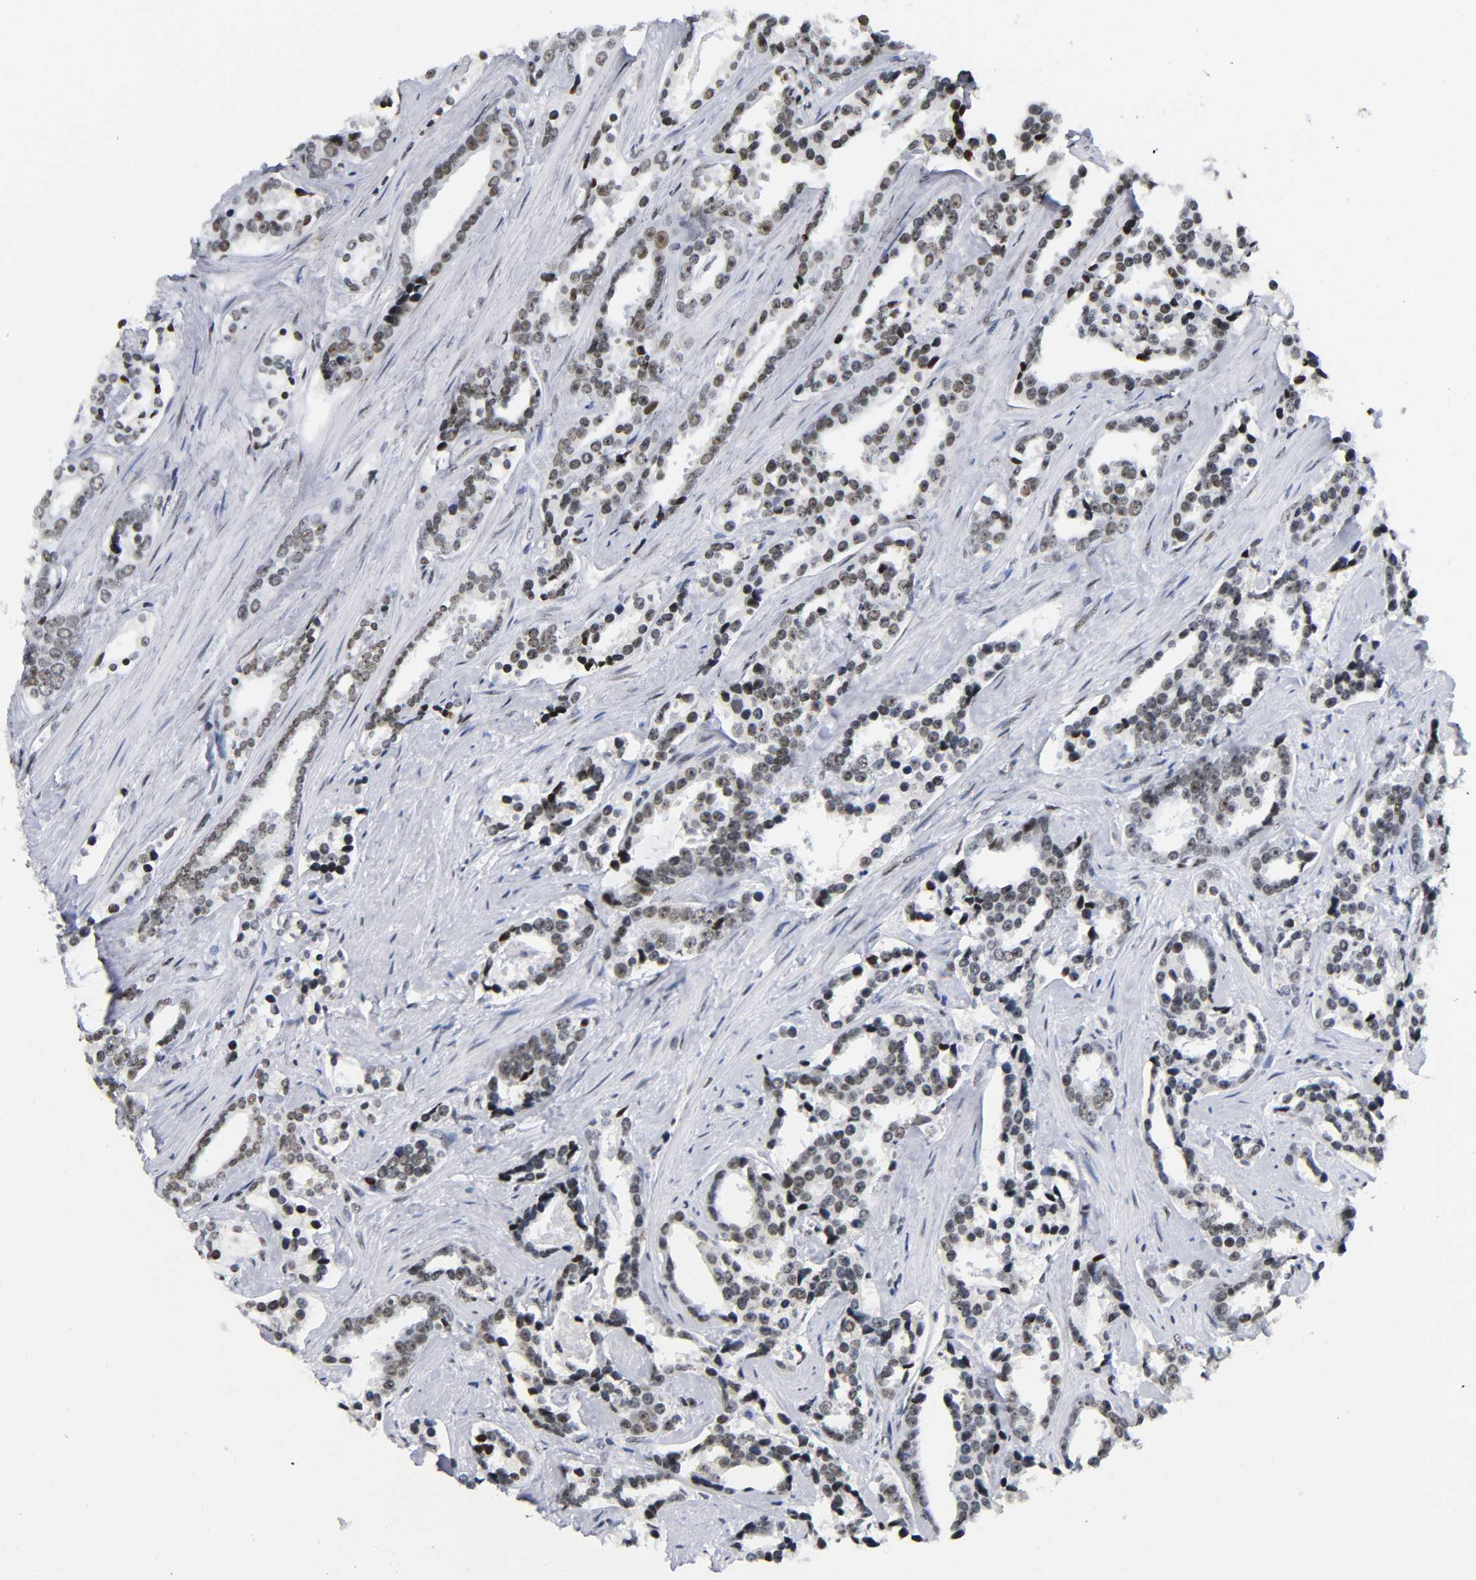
{"staining": {"intensity": "moderate", "quantity": "25%-75%", "location": "nuclear"}, "tissue": "prostate cancer", "cell_type": "Tumor cells", "image_type": "cancer", "snomed": [{"axis": "morphology", "description": "Adenocarcinoma, High grade"}, {"axis": "topography", "description": "Prostate"}], "caption": "Human prostate adenocarcinoma (high-grade) stained for a protein (brown) shows moderate nuclear positive expression in approximately 25%-75% of tumor cells.", "gene": "UBTF", "patient": {"sex": "male", "age": 67}}